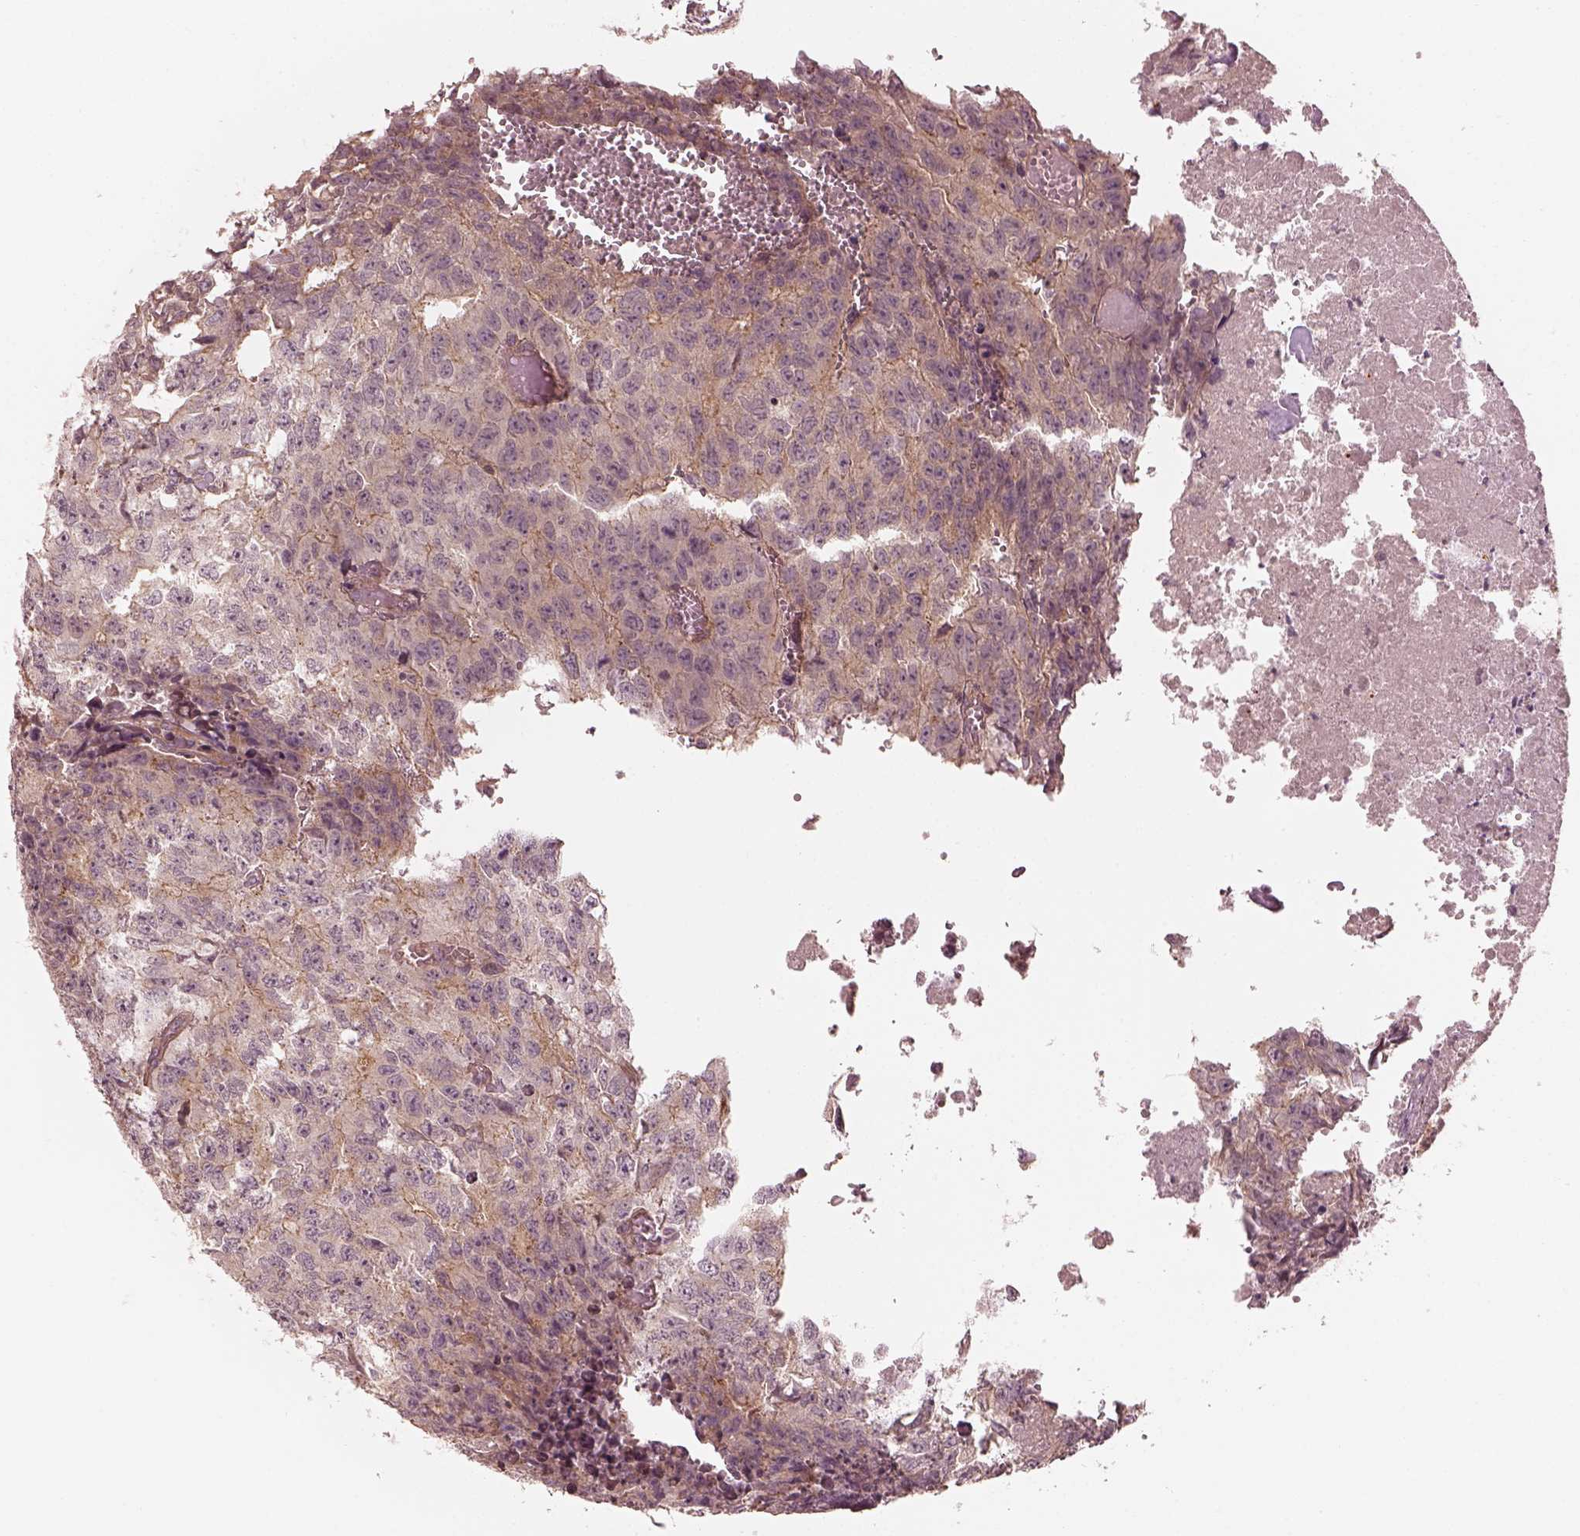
{"staining": {"intensity": "moderate", "quantity": "<25%", "location": "cytoplasmic/membranous"}, "tissue": "testis cancer", "cell_type": "Tumor cells", "image_type": "cancer", "snomed": [{"axis": "morphology", "description": "Carcinoma, Embryonal, NOS"}, {"axis": "morphology", "description": "Teratoma, malignant, NOS"}, {"axis": "topography", "description": "Testis"}], "caption": "A micrograph of human teratoma (malignant) (testis) stained for a protein demonstrates moderate cytoplasmic/membranous brown staining in tumor cells.", "gene": "FAM107B", "patient": {"sex": "male", "age": 24}}